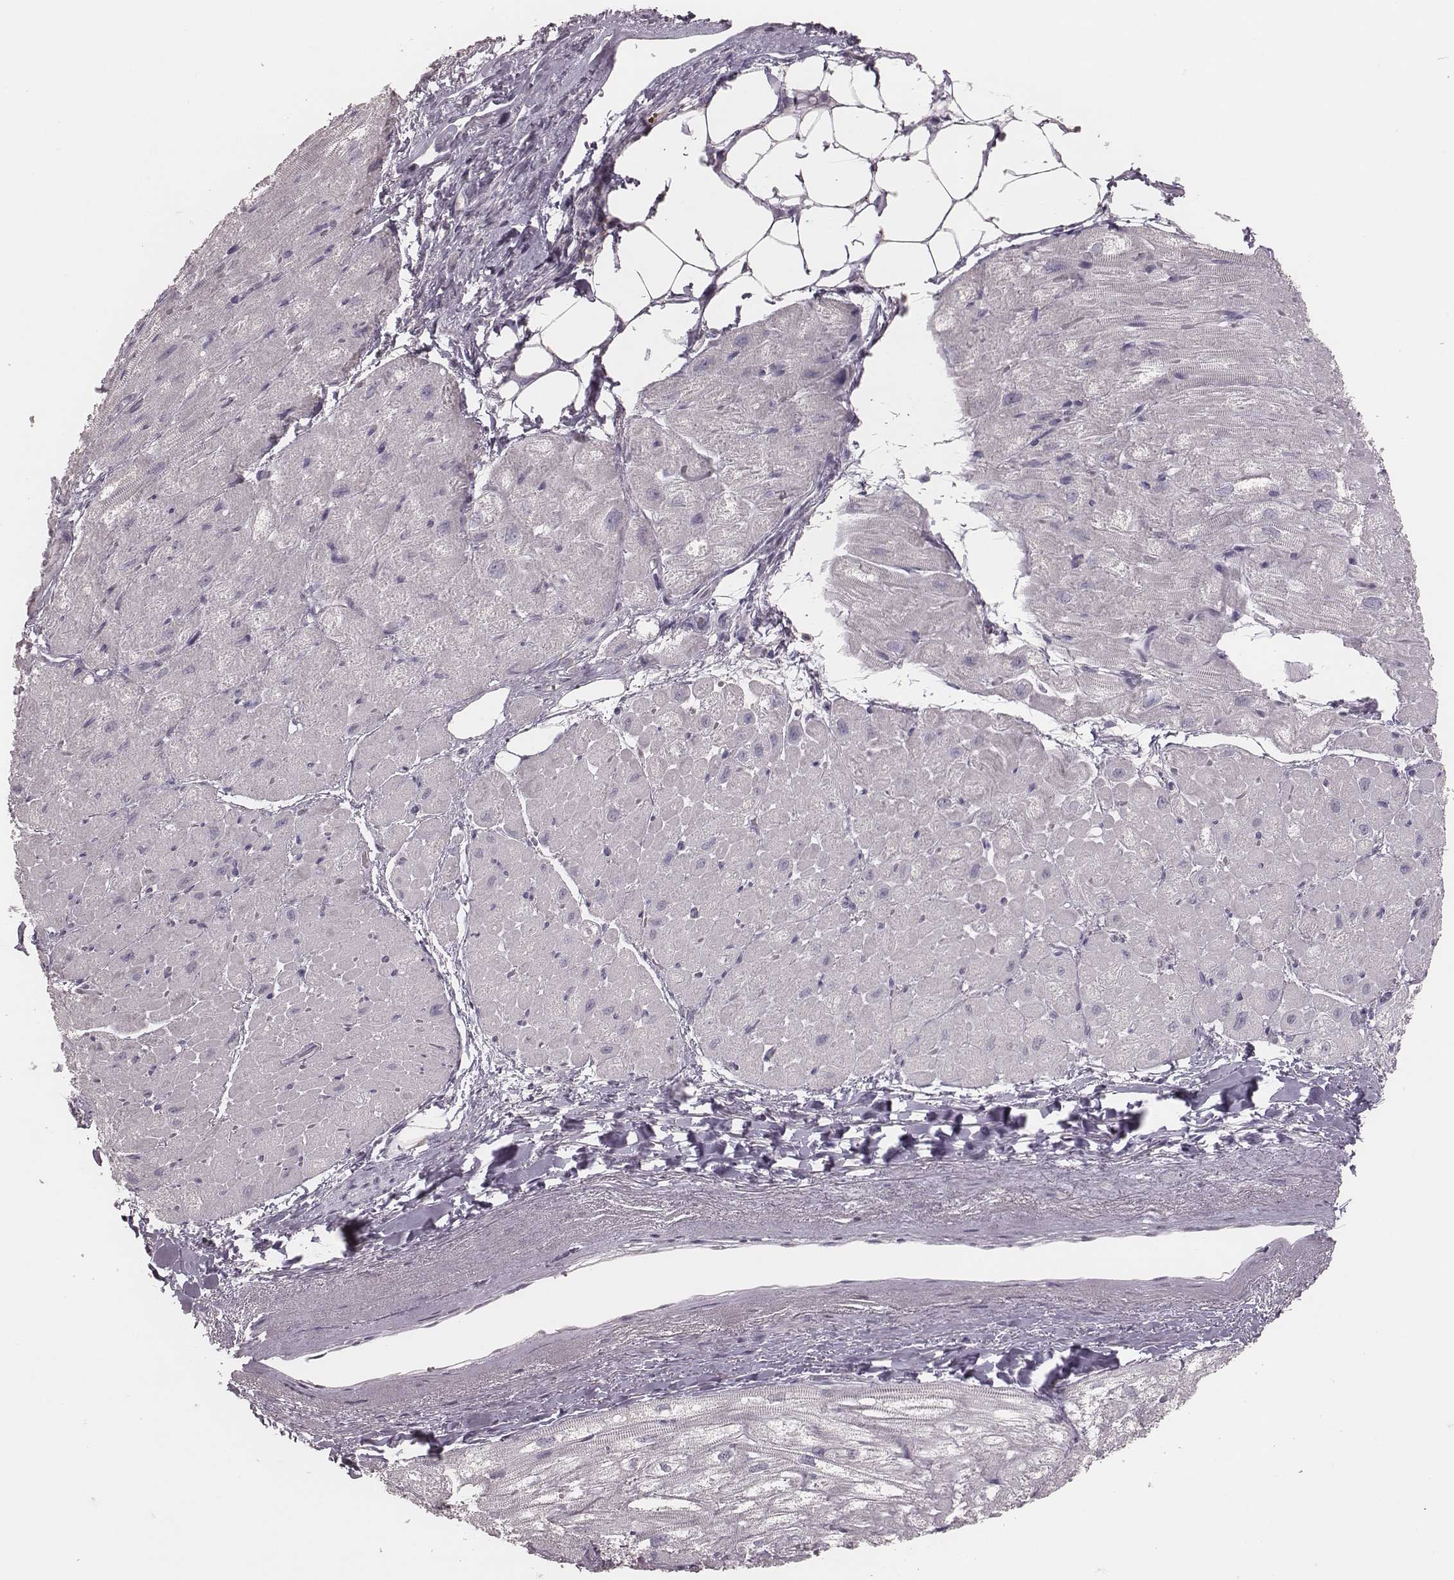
{"staining": {"intensity": "negative", "quantity": "none", "location": "none"}, "tissue": "heart muscle", "cell_type": "Cardiomyocytes", "image_type": "normal", "snomed": [{"axis": "morphology", "description": "Normal tissue, NOS"}, {"axis": "topography", "description": "Heart"}], "caption": "An image of heart muscle stained for a protein exhibits no brown staining in cardiomyocytes. (Stains: DAB (3,3'-diaminobenzidine) immunohistochemistry with hematoxylin counter stain, Microscopy: brightfield microscopy at high magnification).", "gene": "PDCD1", "patient": {"sex": "female", "age": 69}}